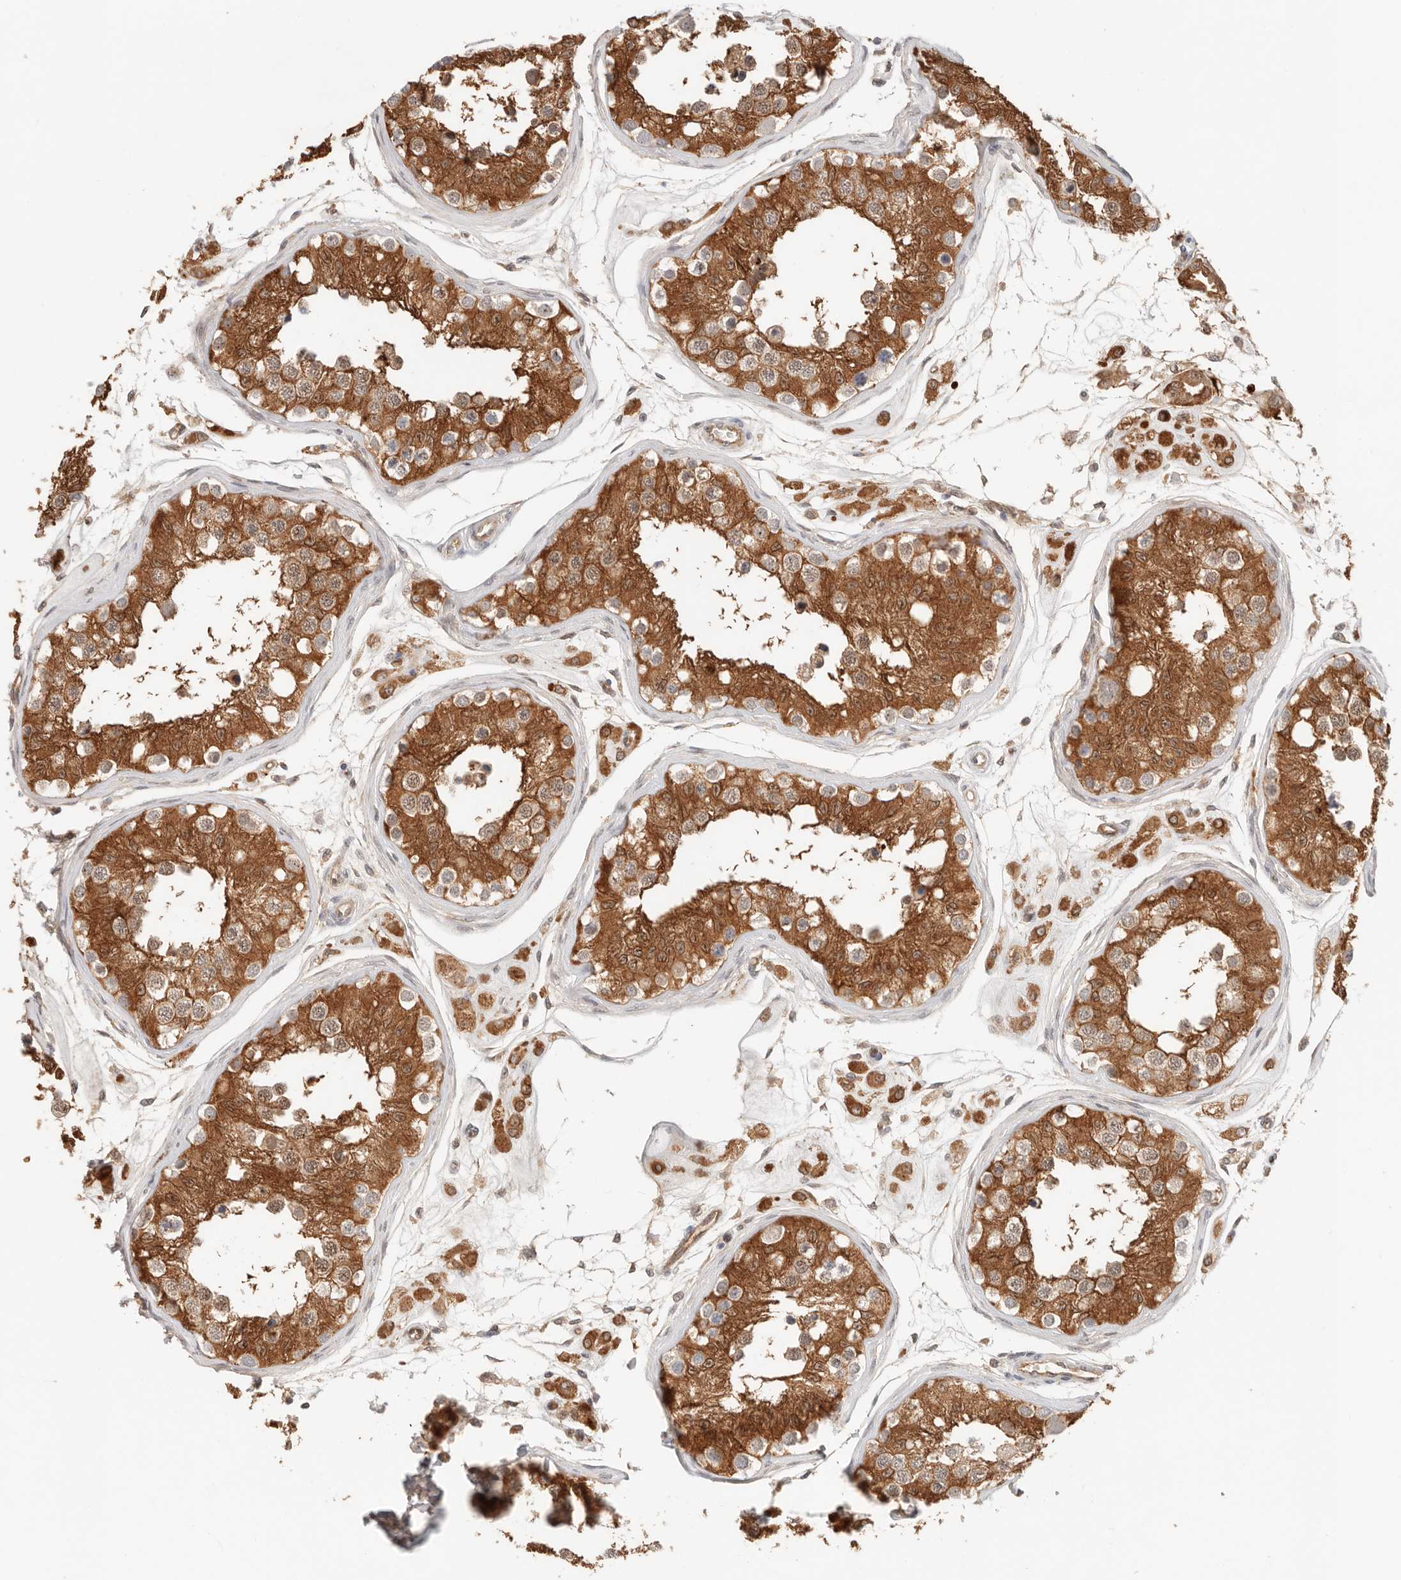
{"staining": {"intensity": "strong", "quantity": ">75%", "location": "cytoplasmic/membranous,nuclear"}, "tissue": "testis", "cell_type": "Cells in seminiferous ducts", "image_type": "normal", "snomed": [{"axis": "morphology", "description": "Normal tissue, NOS"}, {"axis": "morphology", "description": "Adenocarcinoma, metastatic, NOS"}, {"axis": "topography", "description": "Testis"}], "caption": "Approximately >75% of cells in seminiferous ducts in normal testis show strong cytoplasmic/membranous,nuclear protein positivity as visualized by brown immunohistochemical staining.", "gene": "HEXD", "patient": {"sex": "male", "age": 26}}